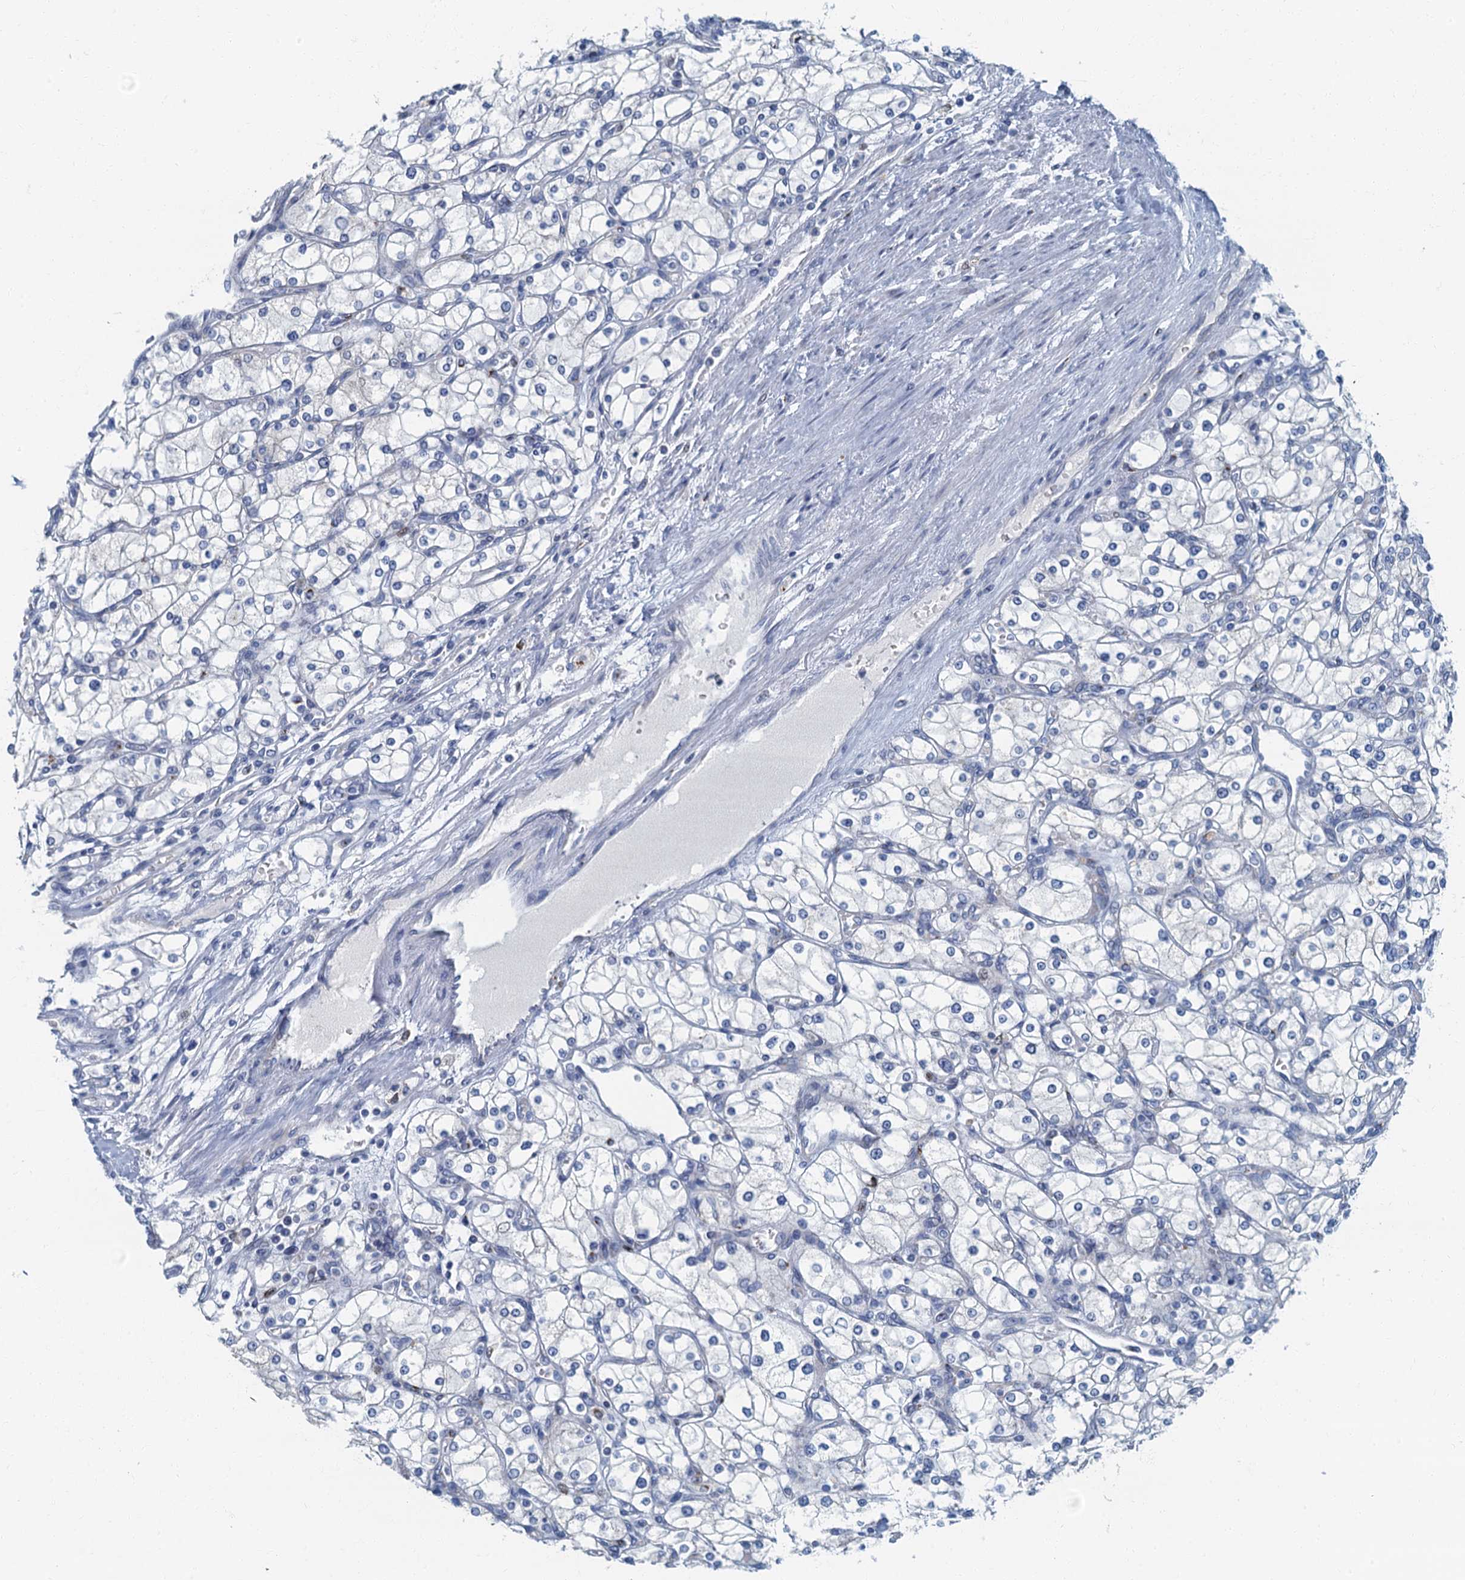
{"staining": {"intensity": "negative", "quantity": "none", "location": "none"}, "tissue": "renal cancer", "cell_type": "Tumor cells", "image_type": "cancer", "snomed": [{"axis": "morphology", "description": "Adenocarcinoma, NOS"}, {"axis": "topography", "description": "Kidney"}], "caption": "IHC of human adenocarcinoma (renal) exhibits no positivity in tumor cells.", "gene": "LYPD3", "patient": {"sex": "male", "age": 80}}